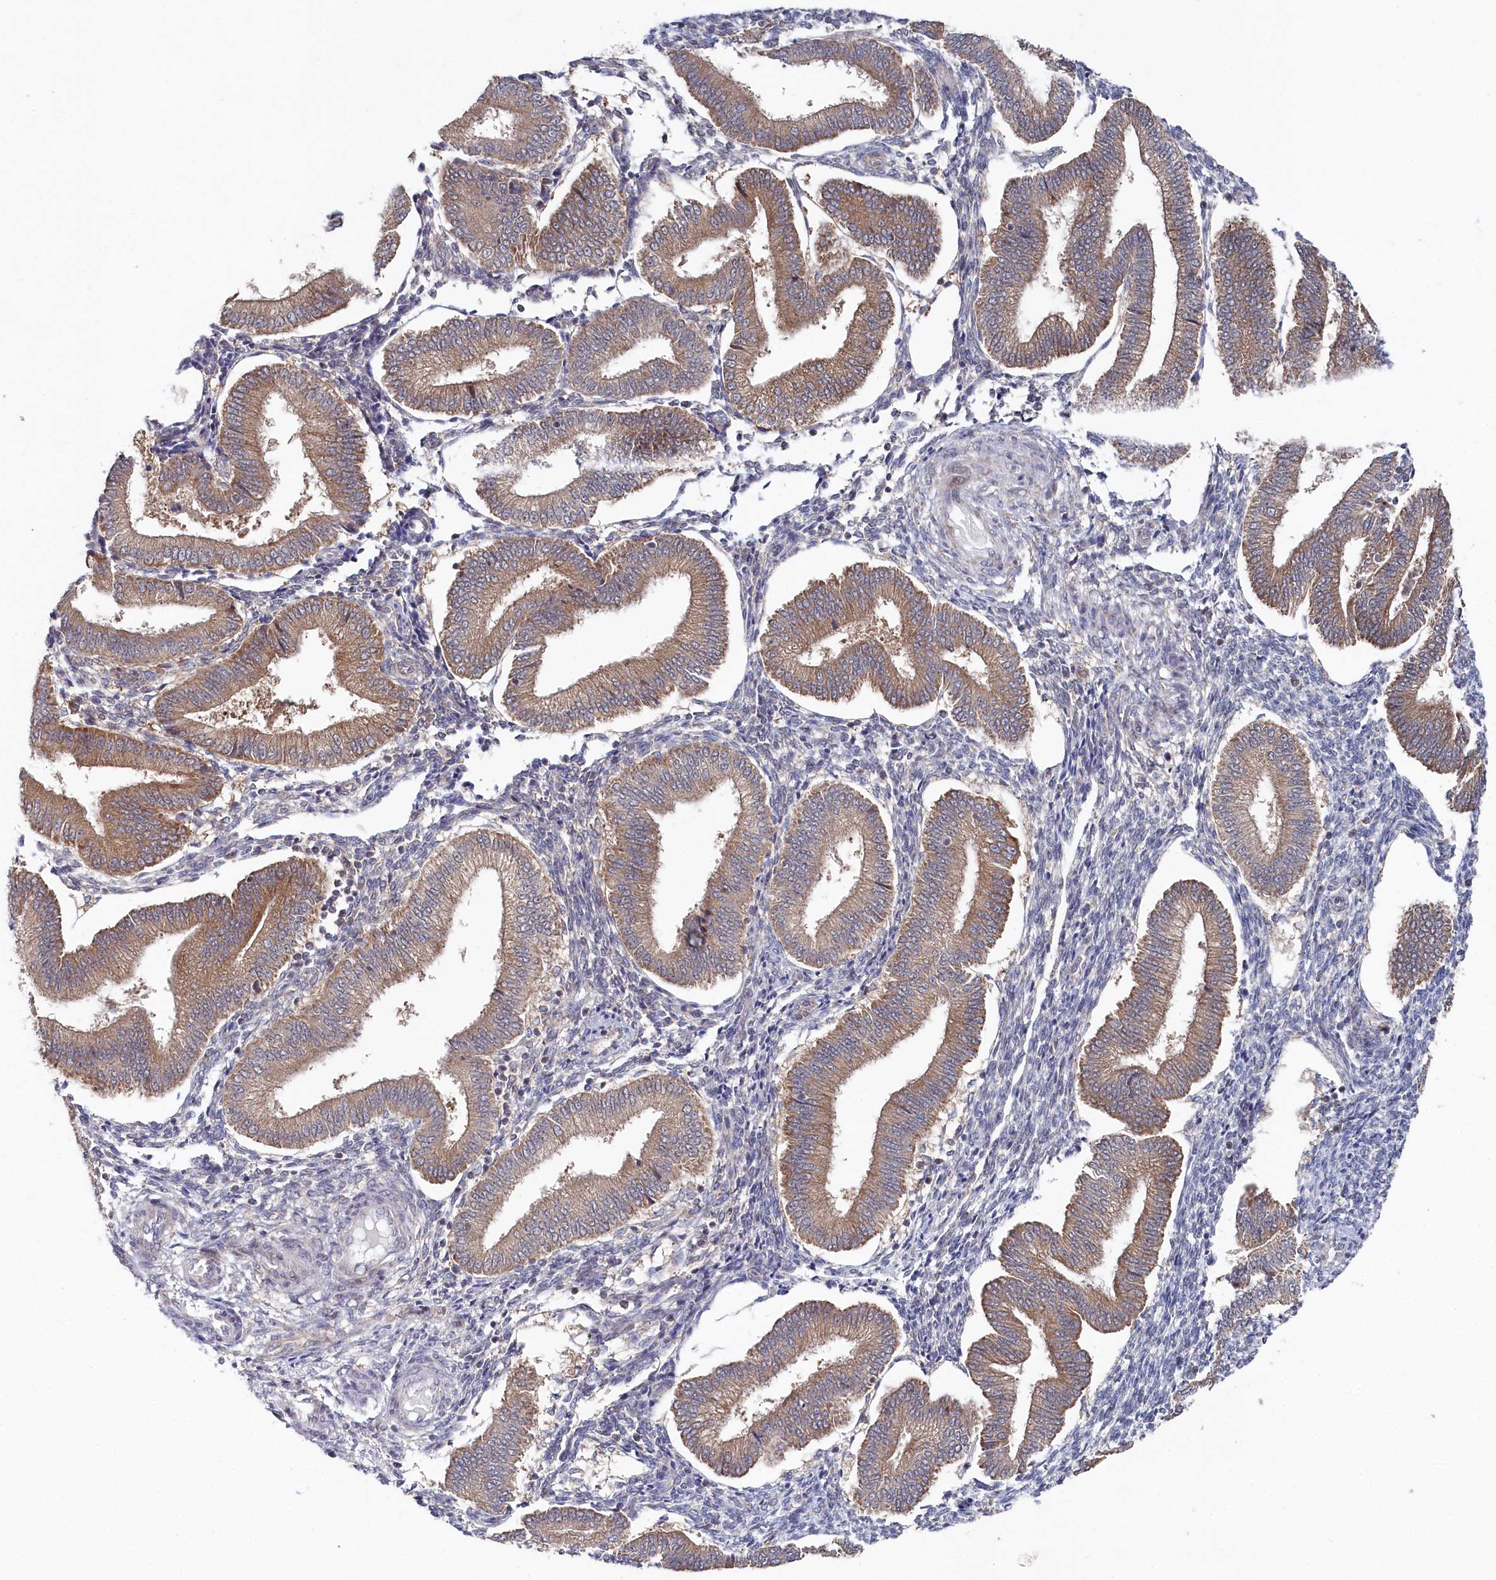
{"staining": {"intensity": "weak", "quantity": "<25%", "location": "cytoplasmic/membranous"}, "tissue": "endometrium", "cell_type": "Cells in endometrial stroma", "image_type": "normal", "snomed": [{"axis": "morphology", "description": "Normal tissue, NOS"}, {"axis": "topography", "description": "Endometrium"}], "caption": "Cells in endometrial stroma show no significant protein expression in normal endometrium.", "gene": "WAPL", "patient": {"sex": "female", "age": 39}}